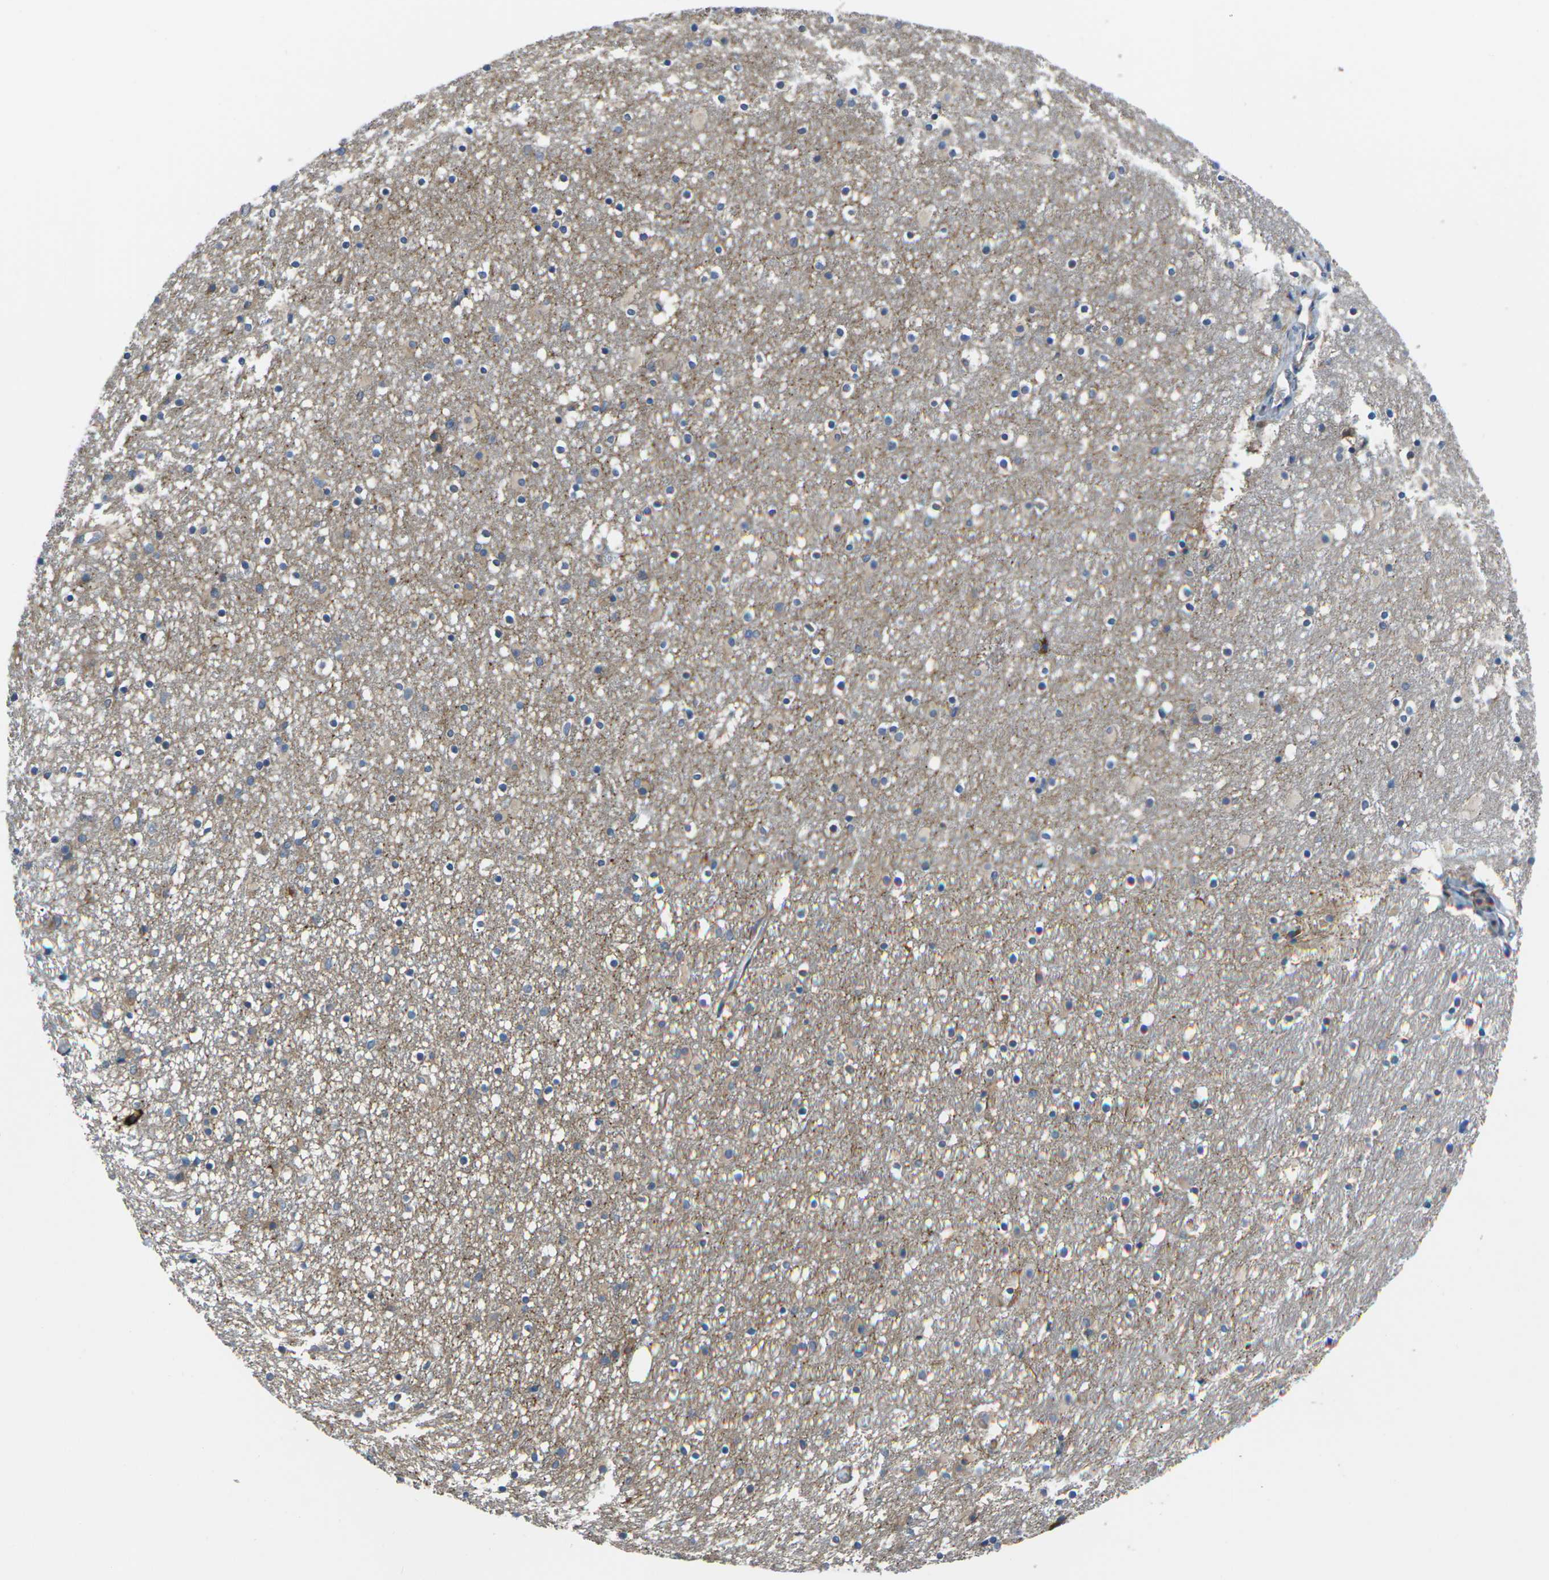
{"staining": {"intensity": "moderate", "quantity": "<25%", "location": "cytoplasmic/membranous"}, "tissue": "caudate", "cell_type": "Glial cells", "image_type": "normal", "snomed": [{"axis": "morphology", "description": "Normal tissue, NOS"}, {"axis": "topography", "description": "Lateral ventricle wall"}], "caption": "Protein expression analysis of normal caudate reveals moderate cytoplasmic/membranous staining in about <25% of glial cells. (Brightfield microscopy of DAB IHC at high magnification).", "gene": "TMCC2", "patient": {"sex": "male", "age": 45}}